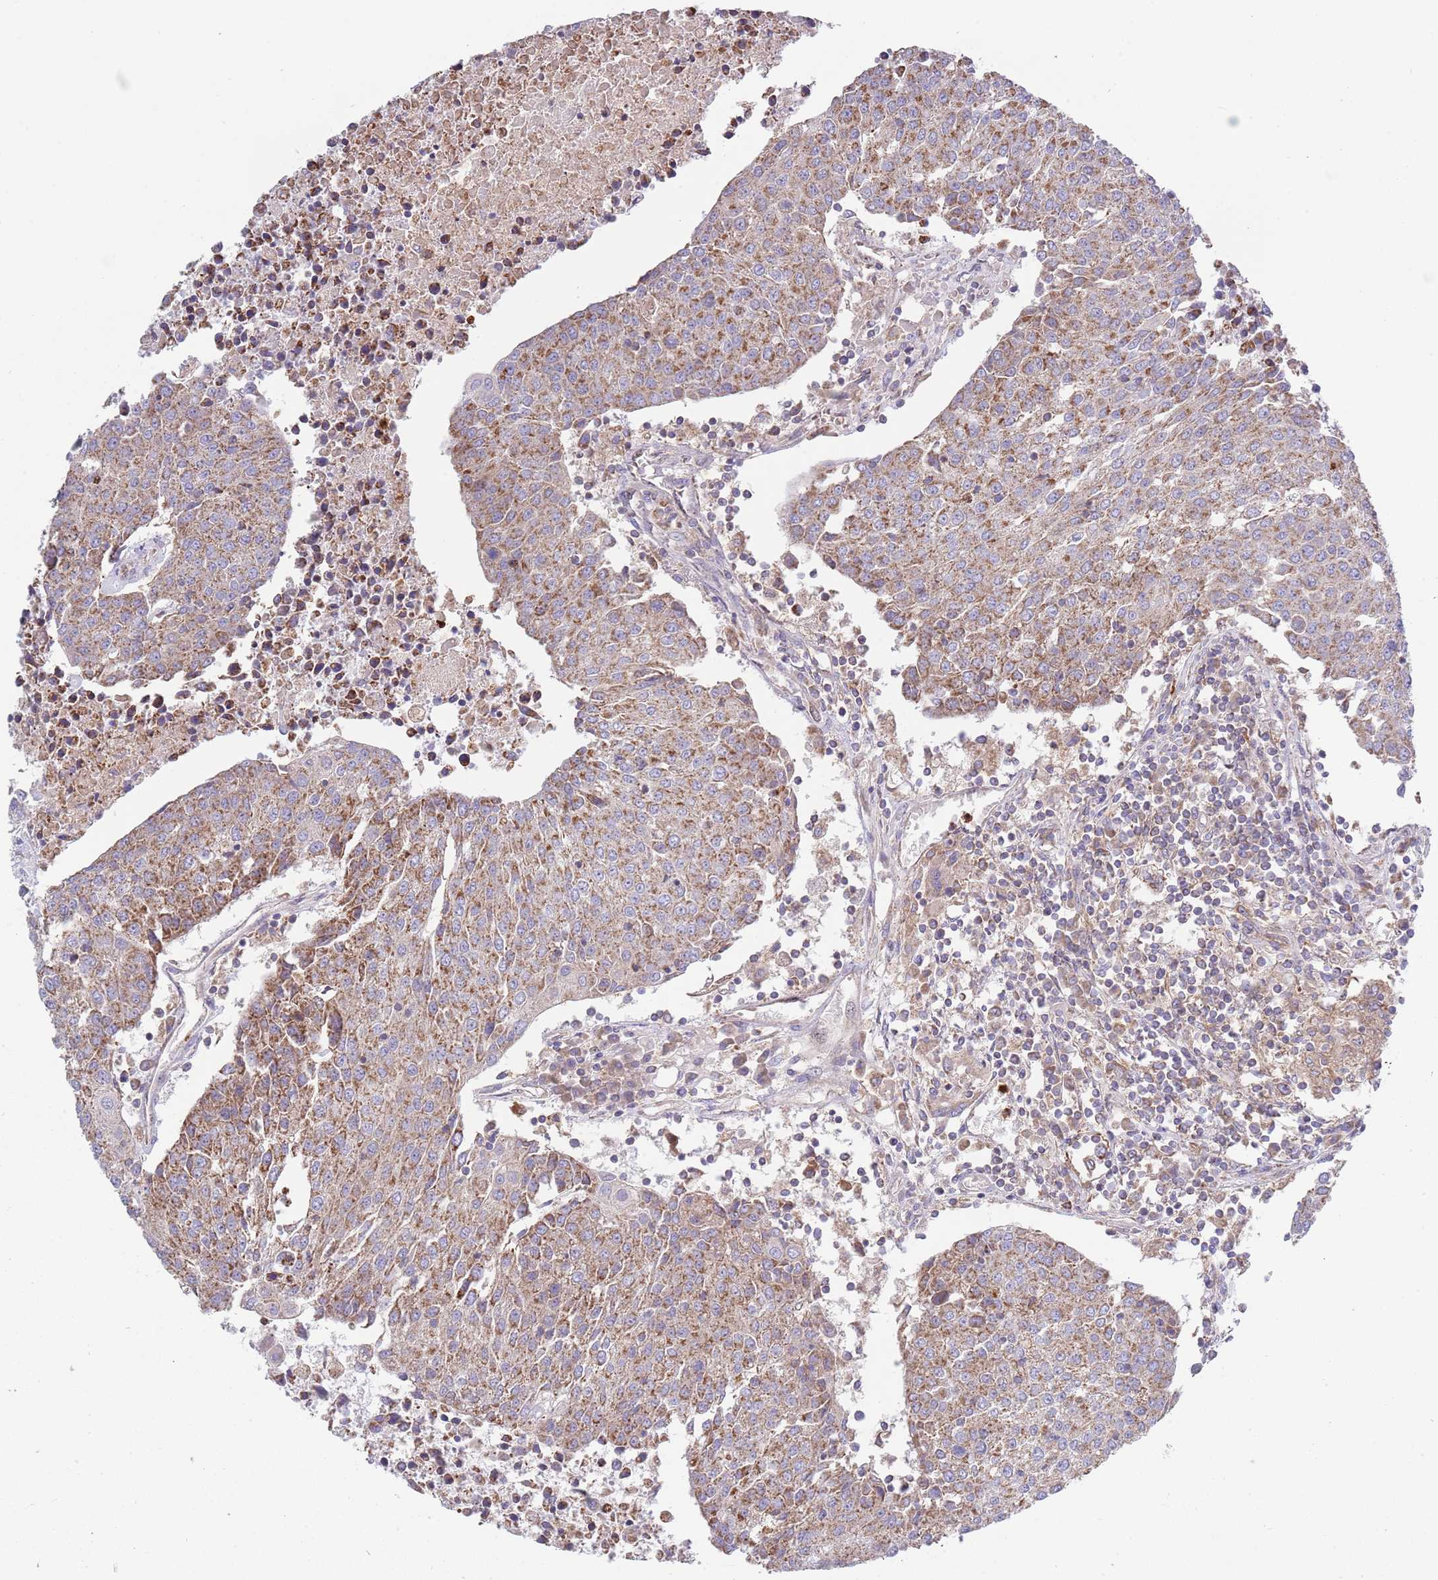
{"staining": {"intensity": "moderate", "quantity": ">75%", "location": "cytoplasmic/membranous"}, "tissue": "urothelial cancer", "cell_type": "Tumor cells", "image_type": "cancer", "snomed": [{"axis": "morphology", "description": "Urothelial carcinoma, High grade"}, {"axis": "topography", "description": "Urinary bladder"}], "caption": "Tumor cells demonstrate medium levels of moderate cytoplasmic/membranous staining in about >75% of cells in urothelial cancer.", "gene": "DDT", "patient": {"sex": "female", "age": 85}}